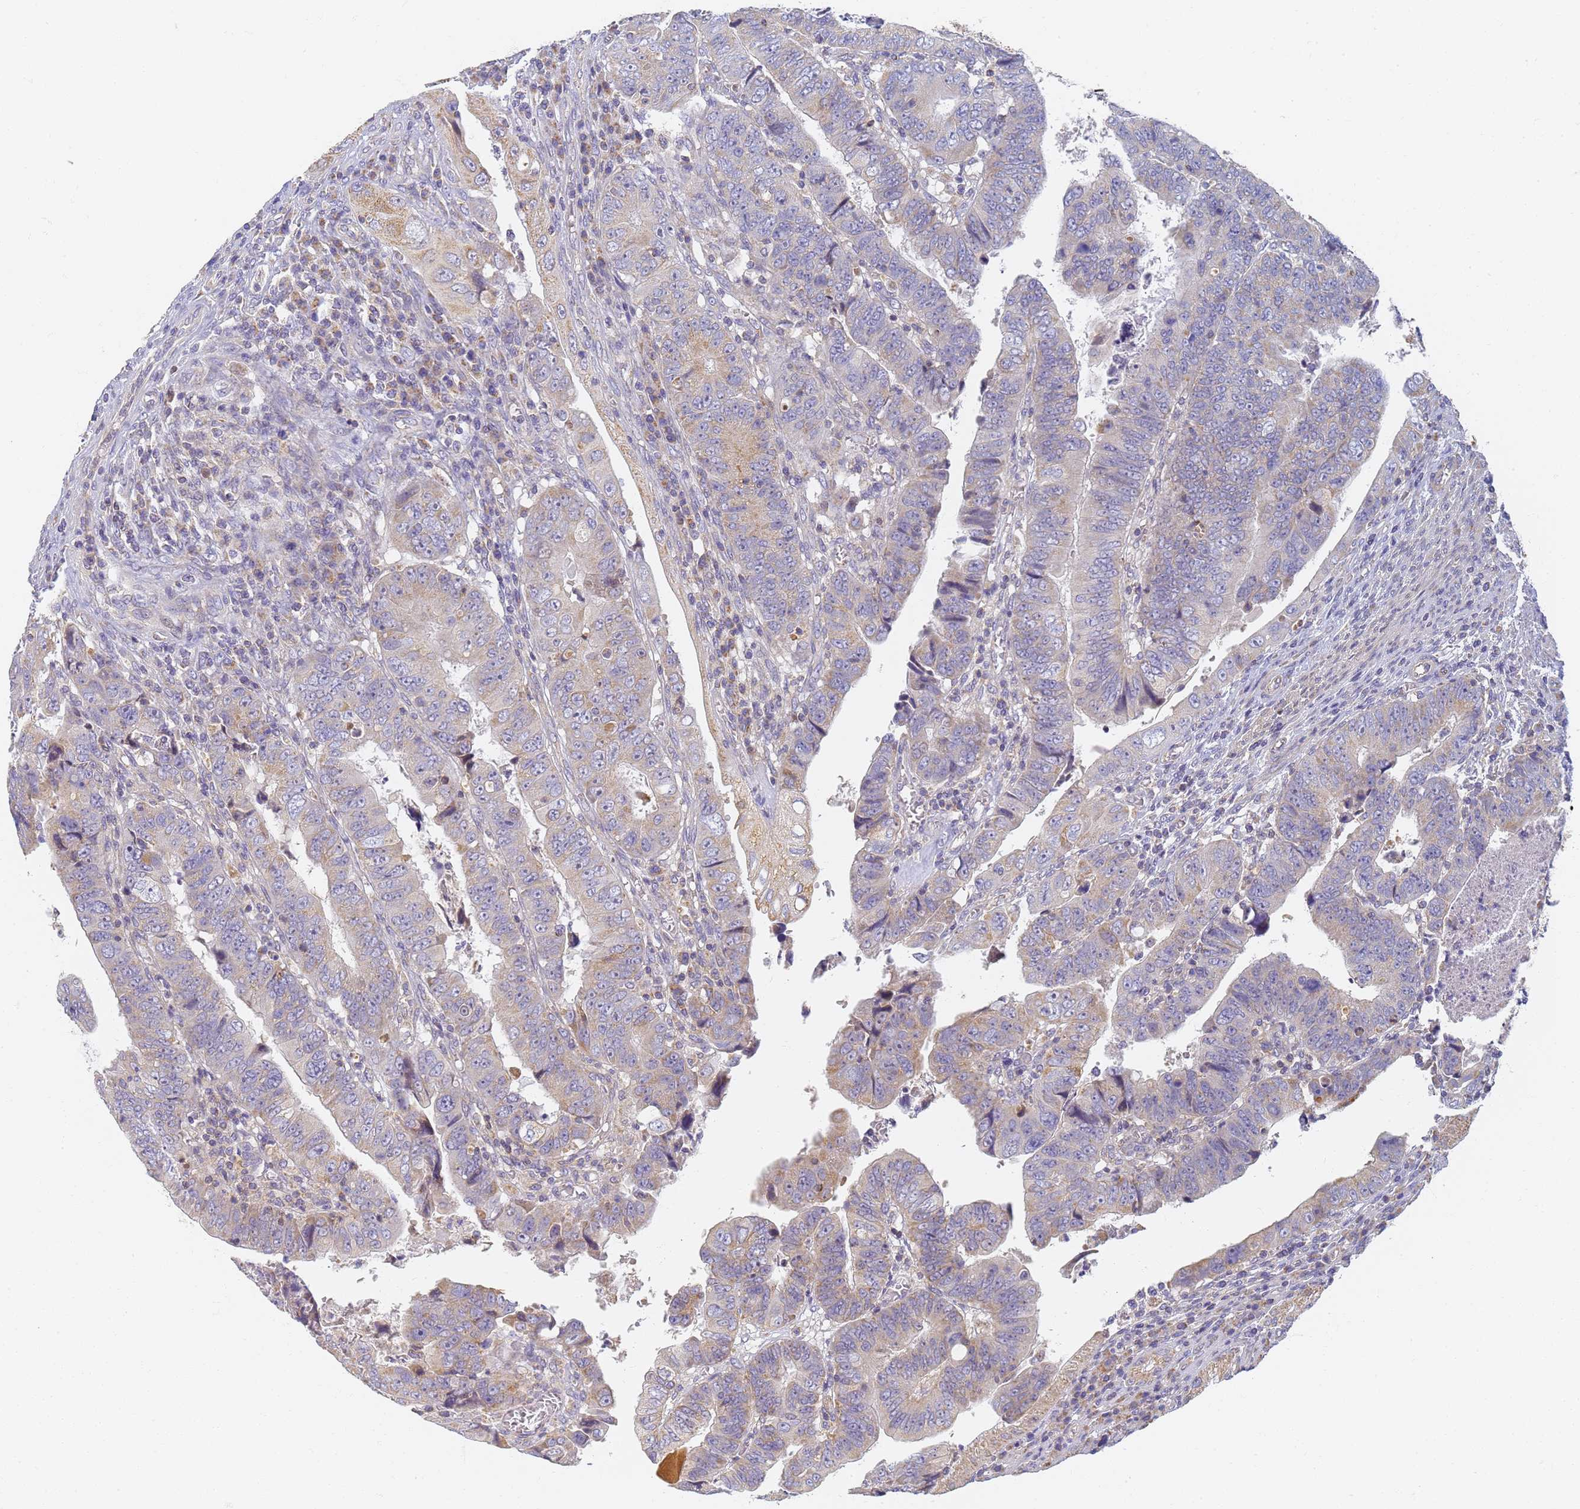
{"staining": {"intensity": "moderate", "quantity": "<25%", "location": "cytoplasmic/membranous"}, "tissue": "colorectal cancer", "cell_type": "Tumor cells", "image_type": "cancer", "snomed": [{"axis": "morphology", "description": "Normal tissue, NOS"}, {"axis": "morphology", "description": "Adenocarcinoma, NOS"}, {"axis": "topography", "description": "Rectum"}], "caption": "An image showing moderate cytoplasmic/membranous staining in about <25% of tumor cells in adenocarcinoma (colorectal), as visualized by brown immunohistochemical staining.", "gene": "UTP23", "patient": {"sex": "female", "age": 65}}